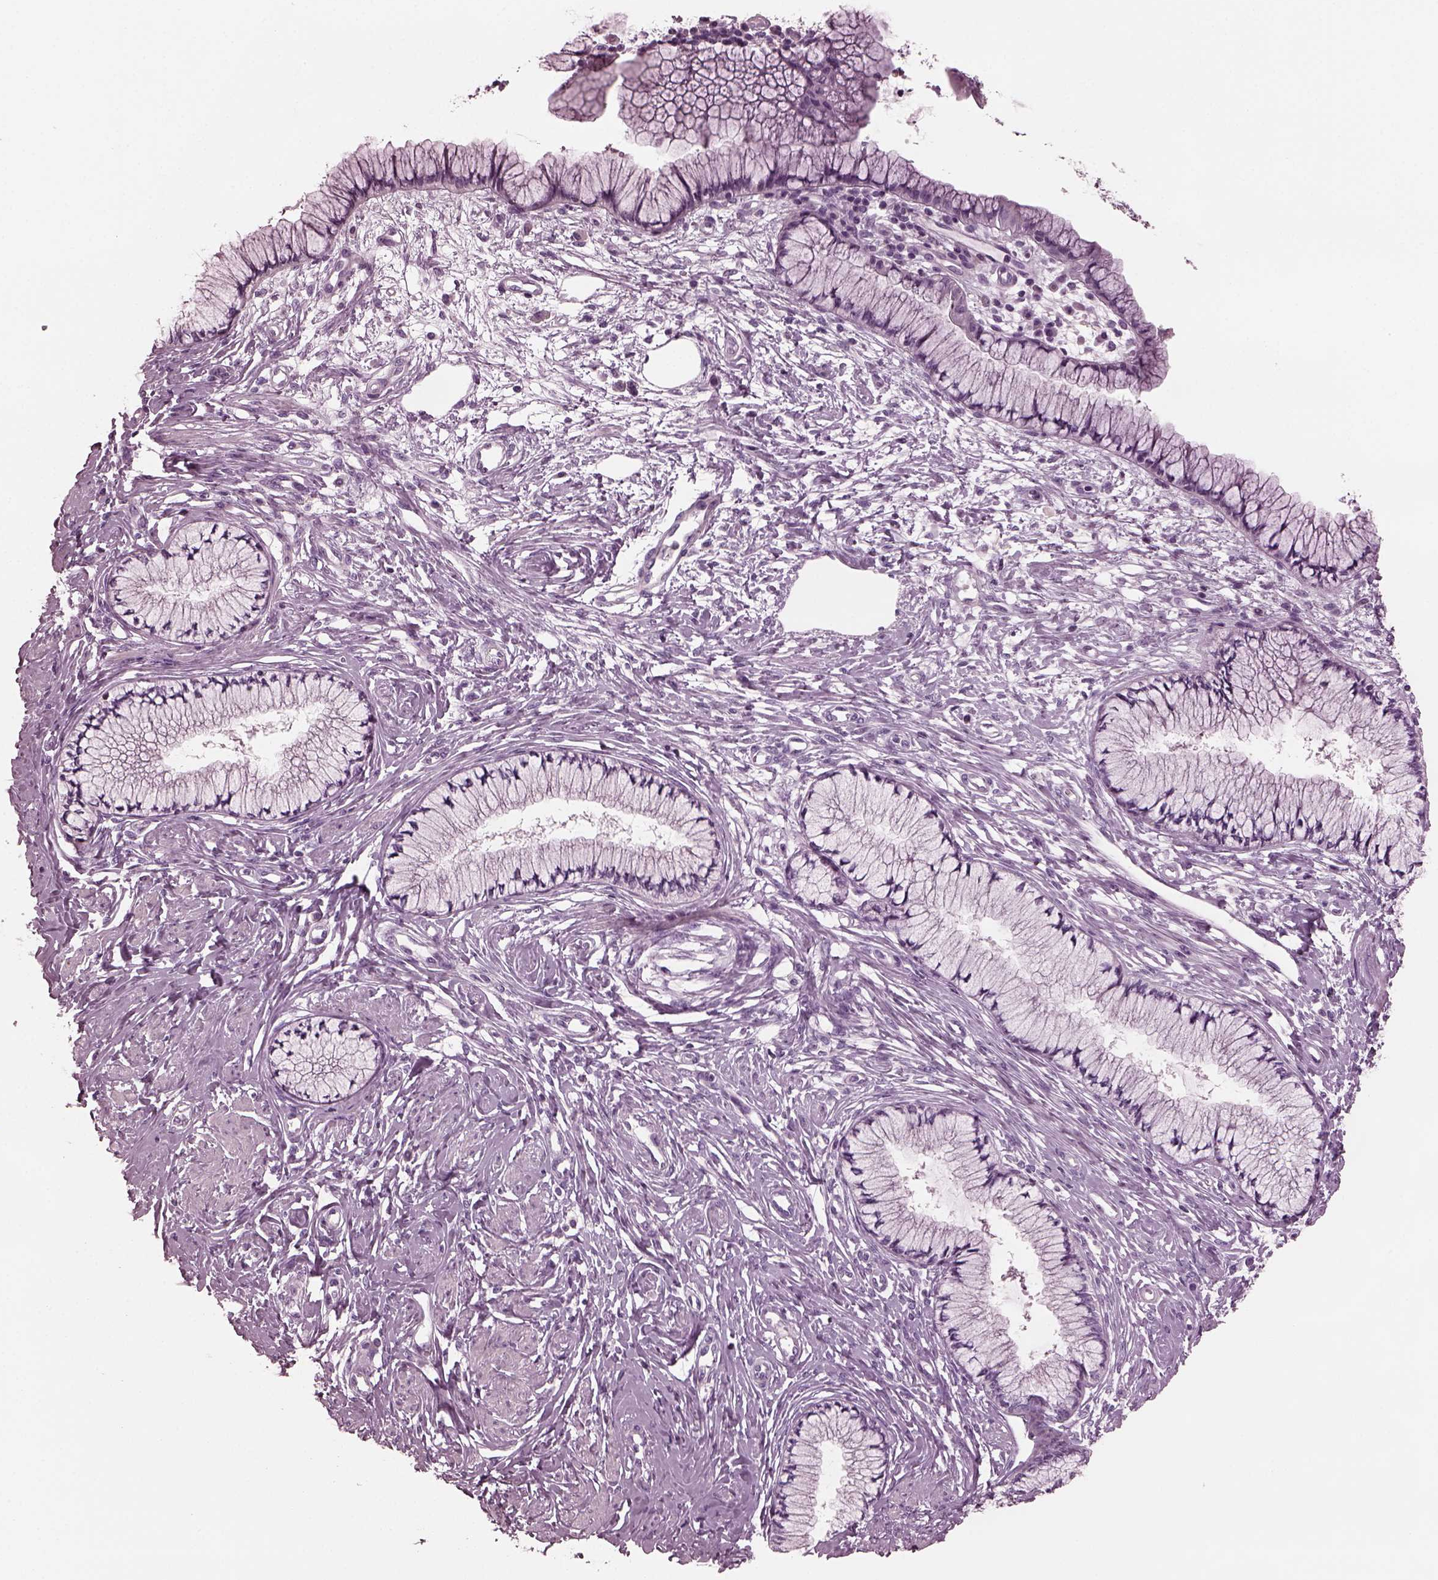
{"staining": {"intensity": "negative", "quantity": "none", "location": "none"}, "tissue": "cervix", "cell_type": "Glandular cells", "image_type": "normal", "snomed": [{"axis": "morphology", "description": "Normal tissue, NOS"}, {"axis": "topography", "description": "Cervix"}], "caption": "Human cervix stained for a protein using immunohistochemistry demonstrates no positivity in glandular cells.", "gene": "GDF11", "patient": {"sex": "female", "age": 37}}